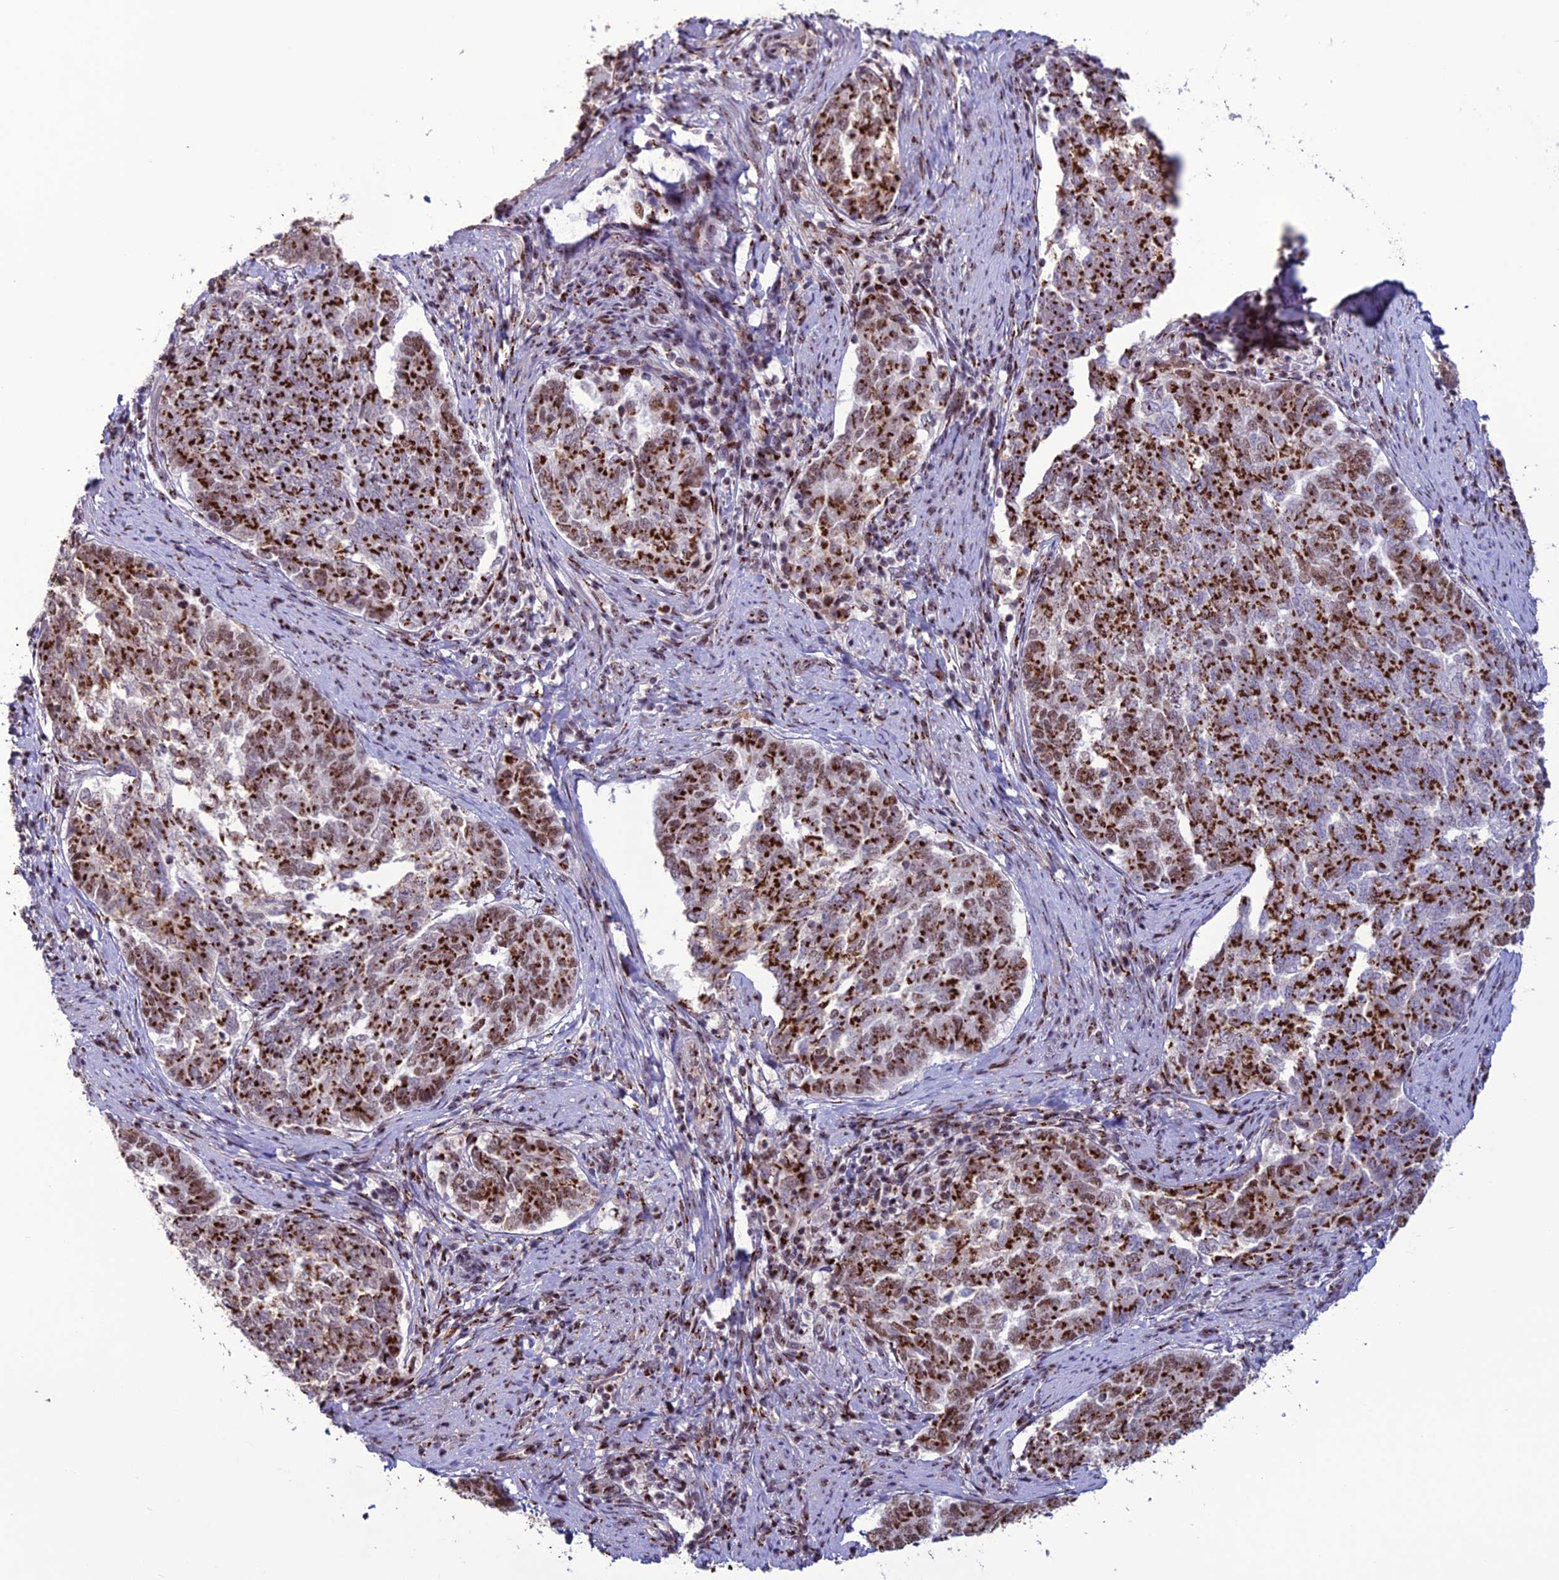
{"staining": {"intensity": "strong", "quantity": ">75%", "location": "cytoplasmic/membranous,nuclear"}, "tissue": "endometrial cancer", "cell_type": "Tumor cells", "image_type": "cancer", "snomed": [{"axis": "morphology", "description": "Adenocarcinoma, NOS"}, {"axis": "topography", "description": "Endometrium"}], "caption": "This histopathology image reveals immunohistochemistry staining of endometrial adenocarcinoma, with high strong cytoplasmic/membranous and nuclear staining in approximately >75% of tumor cells.", "gene": "PLEKHA4", "patient": {"sex": "female", "age": 80}}